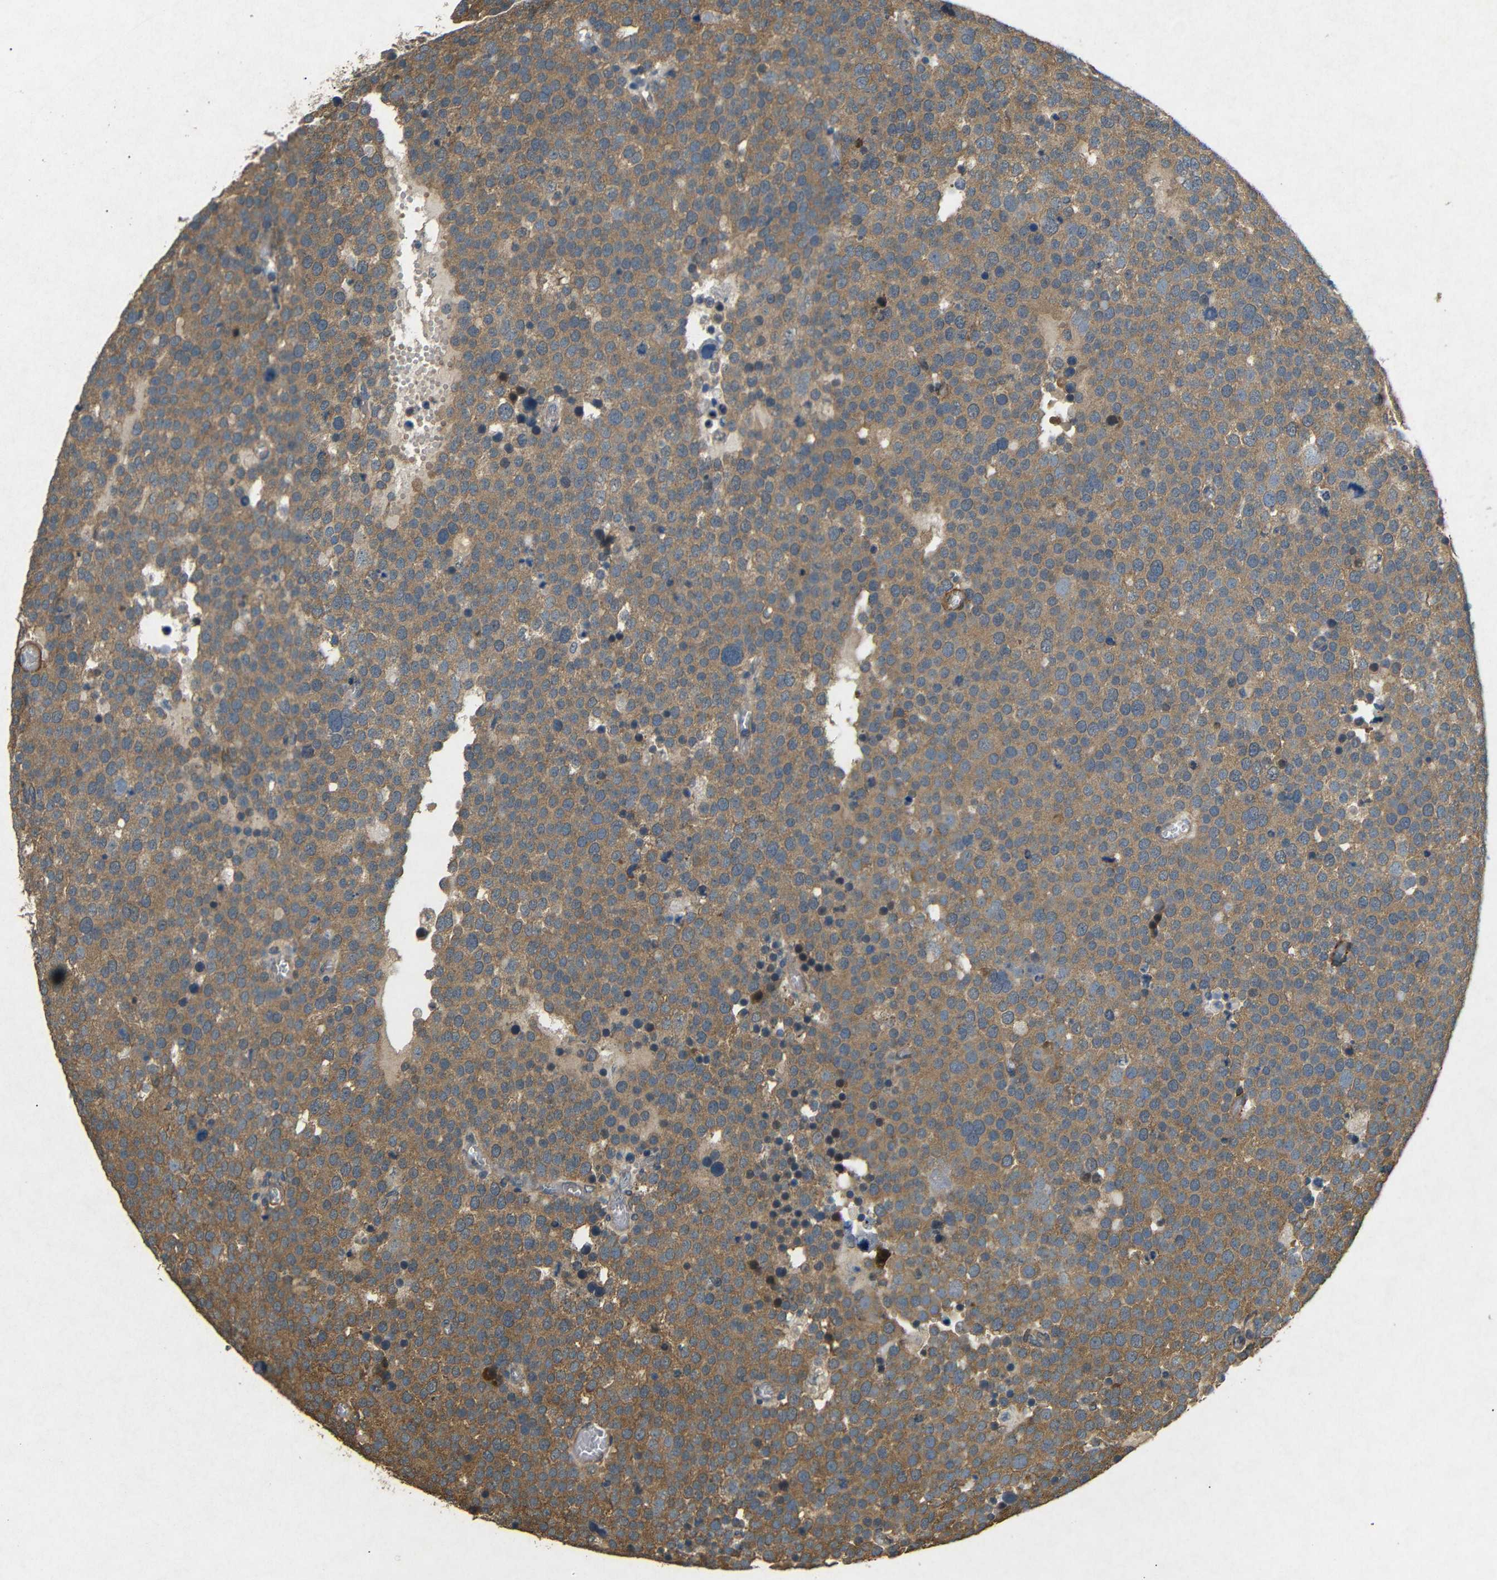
{"staining": {"intensity": "moderate", "quantity": ">75%", "location": "cytoplasmic/membranous"}, "tissue": "testis cancer", "cell_type": "Tumor cells", "image_type": "cancer", "snomed": [{"axis": "morphology", "description": "Normal tissue, NOS"}, {"axis": "morphology", "description": "Seminoma, NOS"}, {"axis": "topography", "description": "Testis"}], "caption": "About >75% of tumor cells in human seminoma (testis) demonstrate moderate cytoplasmic/membranous protein expression as visualized by brown immunohistochemical staining.", "gene": "BNIP3", "patient": {"sex": "male", "age": 71}}